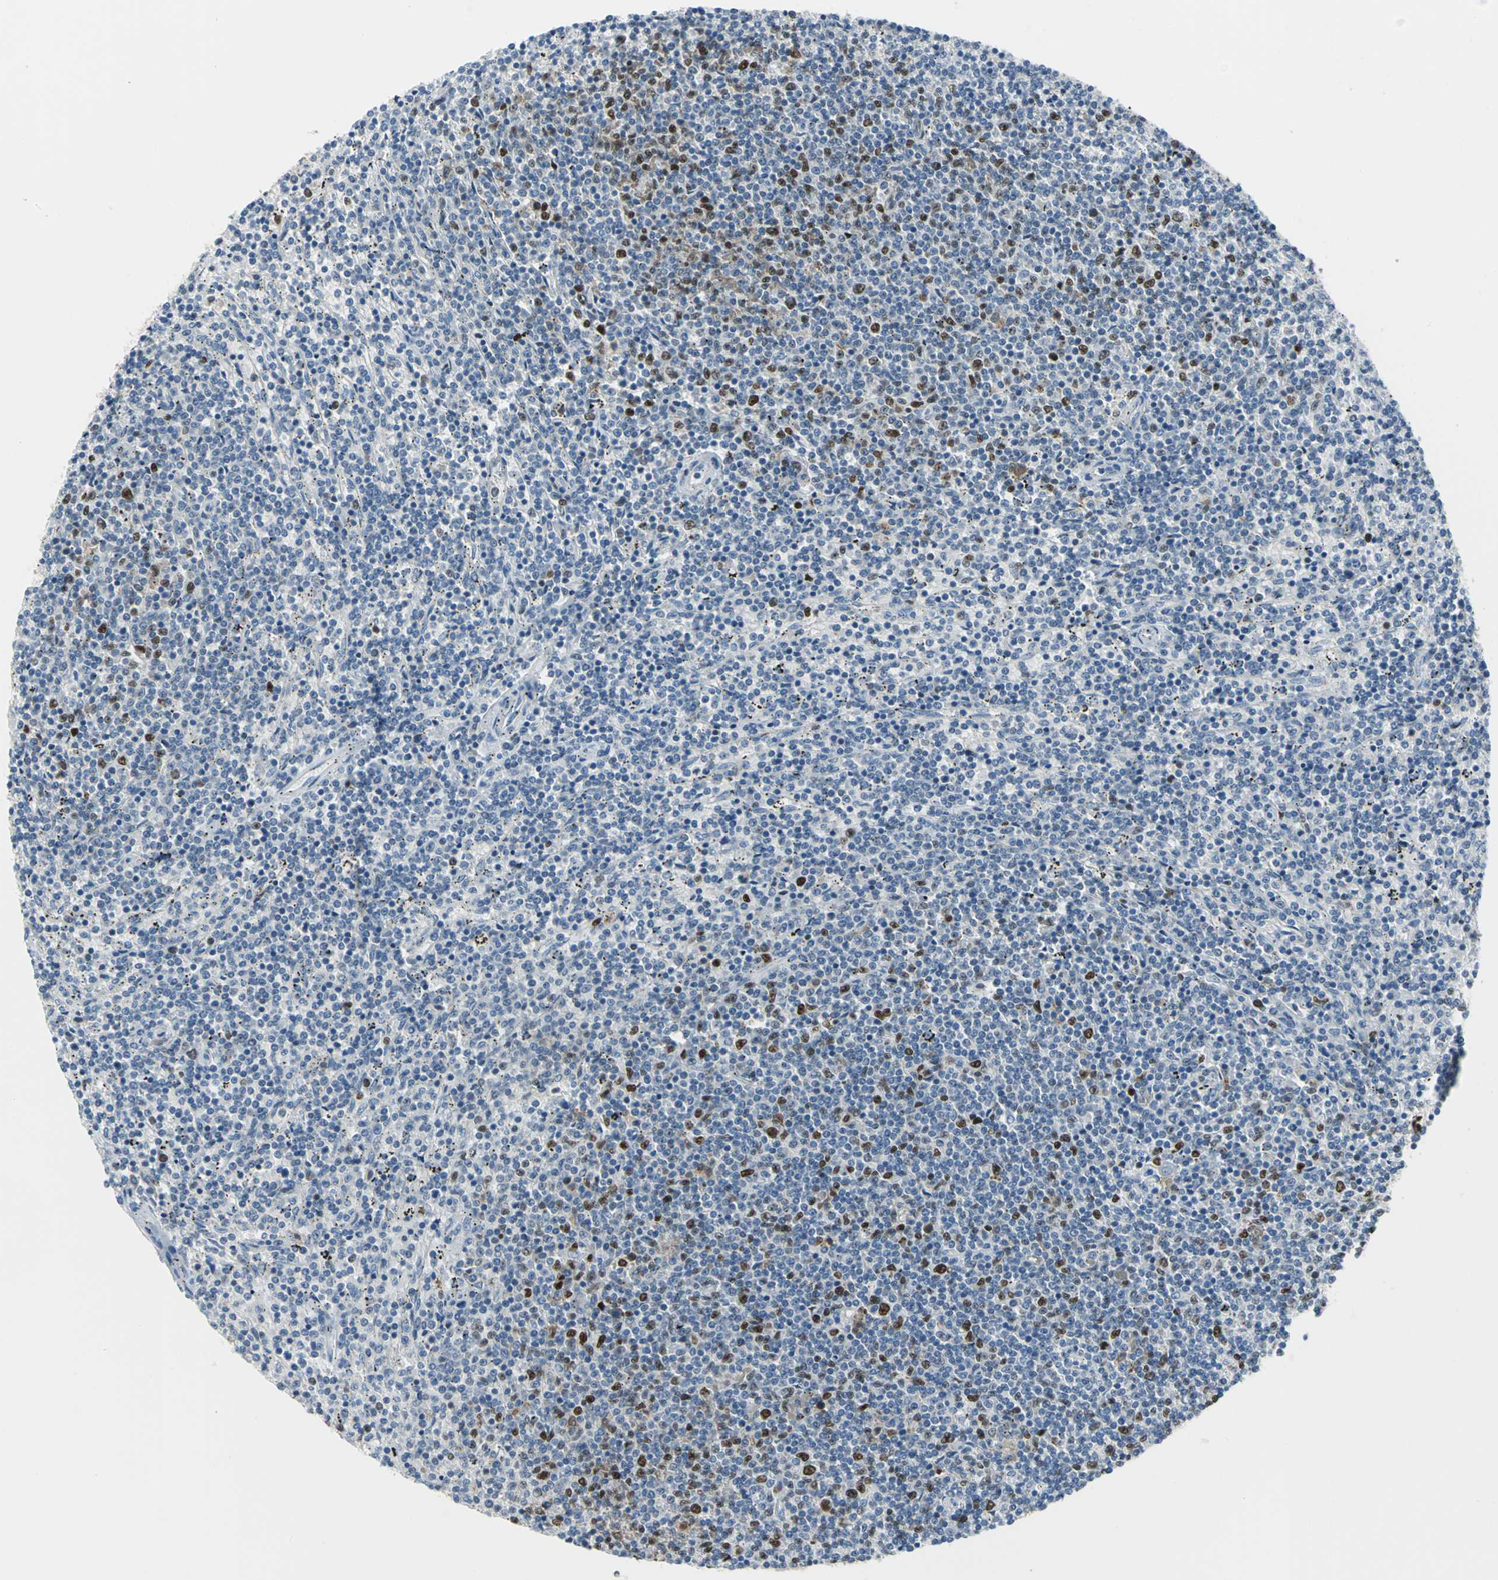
{"staining": {"intensity": "strong", "quantity": "<25%", "location": "nuclear"}, "tissue": "lymphoma", "cell_type": "Tumor cells", "image_type": "cancer", "snomed": [{"axis": "morphology", "description": "Malignant lymphoma, non-Hodgkin's type, Low grade"}, {"axis": "topography", "description": "Spleen"}], "caption": "Immunohistochemistry (IHC) image of neoplastic tissue: low-grade malignant lymphoma, non-Hodgkin's type stained using immunohistochemistry (IHC) displays medium levels of strong protein expression localized specifically in the nuclear of tumor cells, appearing as a nuclear brown color.", "gene": "MCM3", "patient": {"sex": "female", "age": 50}}